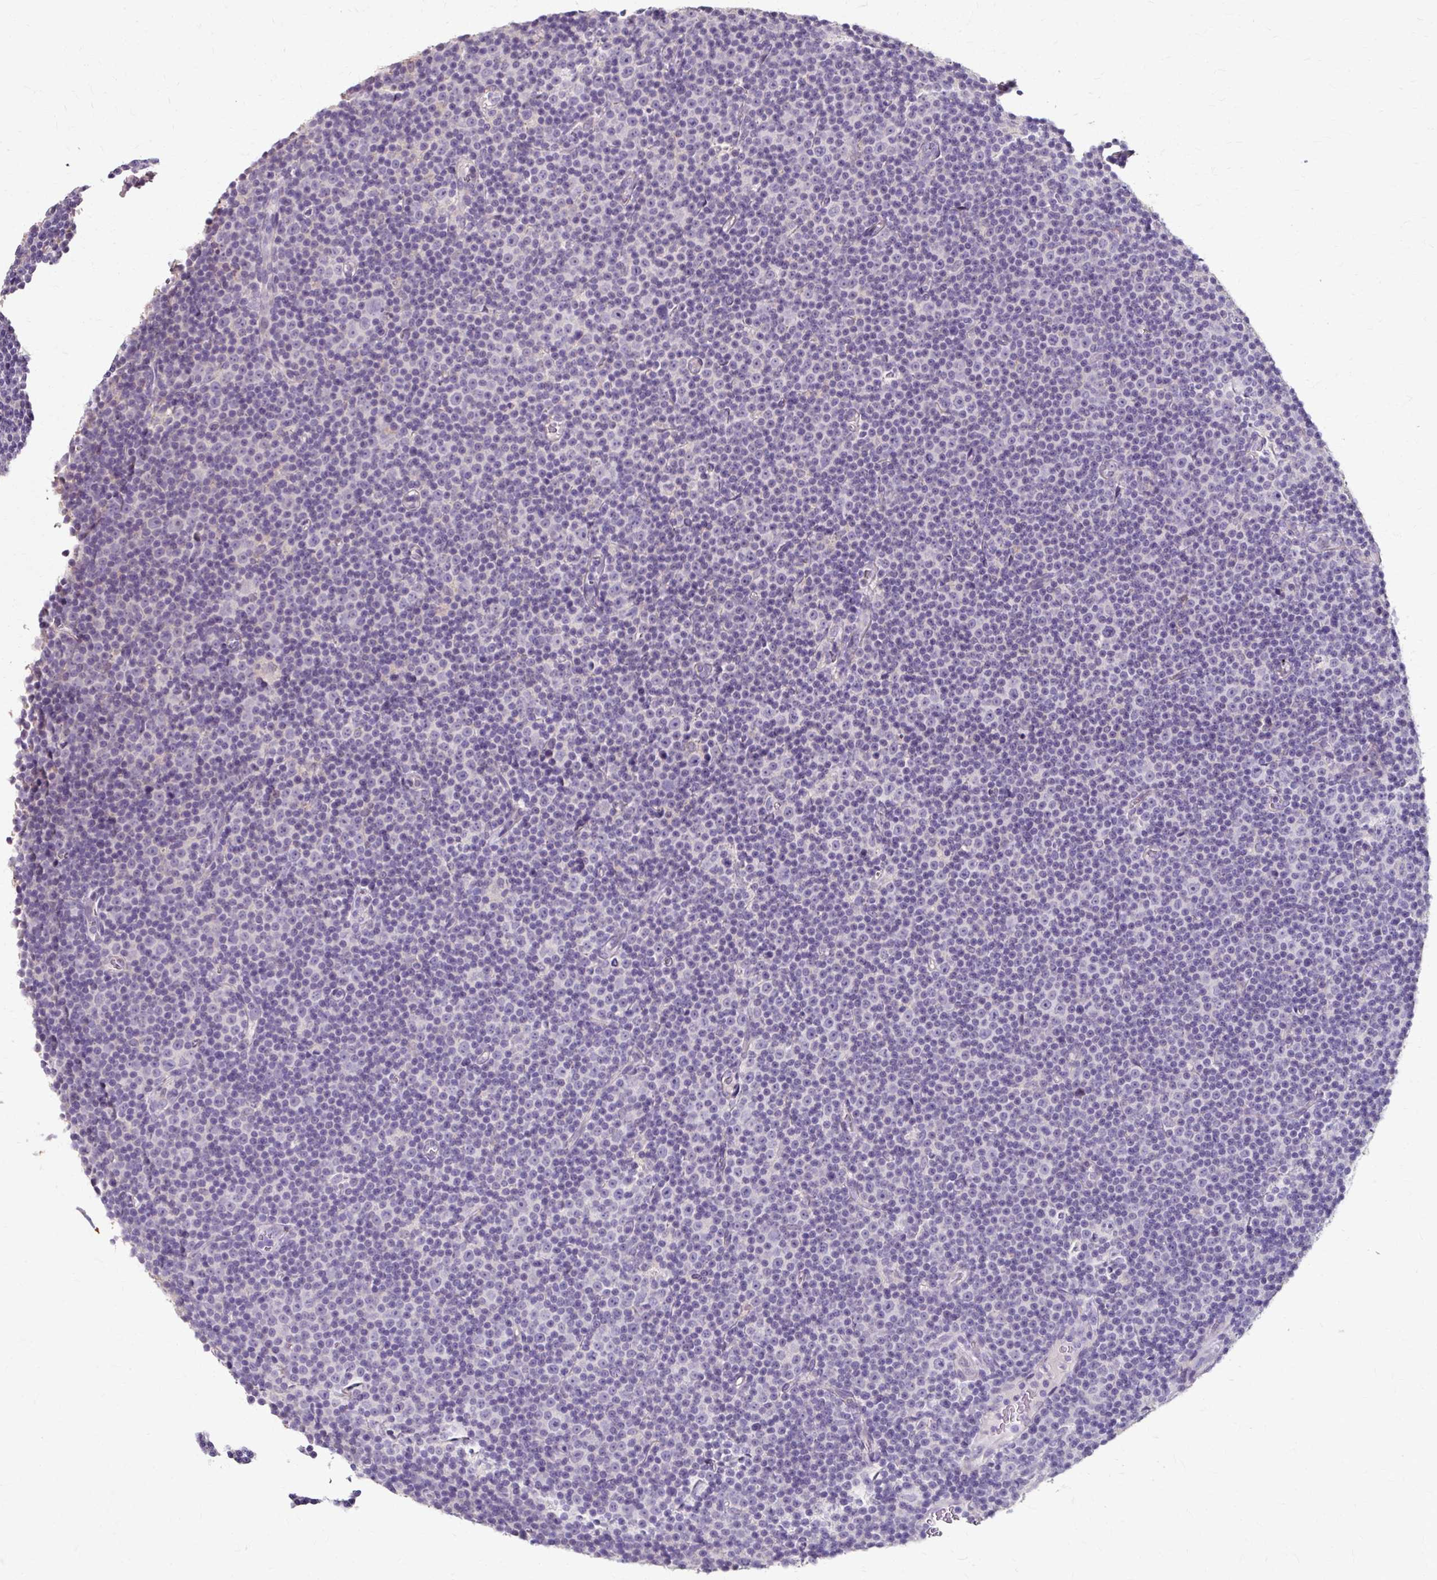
{"staining": {"intensity": "negative", "quantity": "none", "location": "none"}, "tissue": "lymphoma", "cell_type": "Tumor cells", "image_type": "cancer", "snomed": [{"axis": "morphology", "description": "Malignant lymphoma, non-Hodgkin's type, Low grade"}, {"axis": "topography", "description": "Lymph node"}], "caption": "A photomicrograph of malignant lymphoma, non-Hodgkin's type (low-grade) stained for a protein reveals no brown staining in tumor cells.", "gene": "KLHL24", "patient": {"sex": "female", "age": 67}}